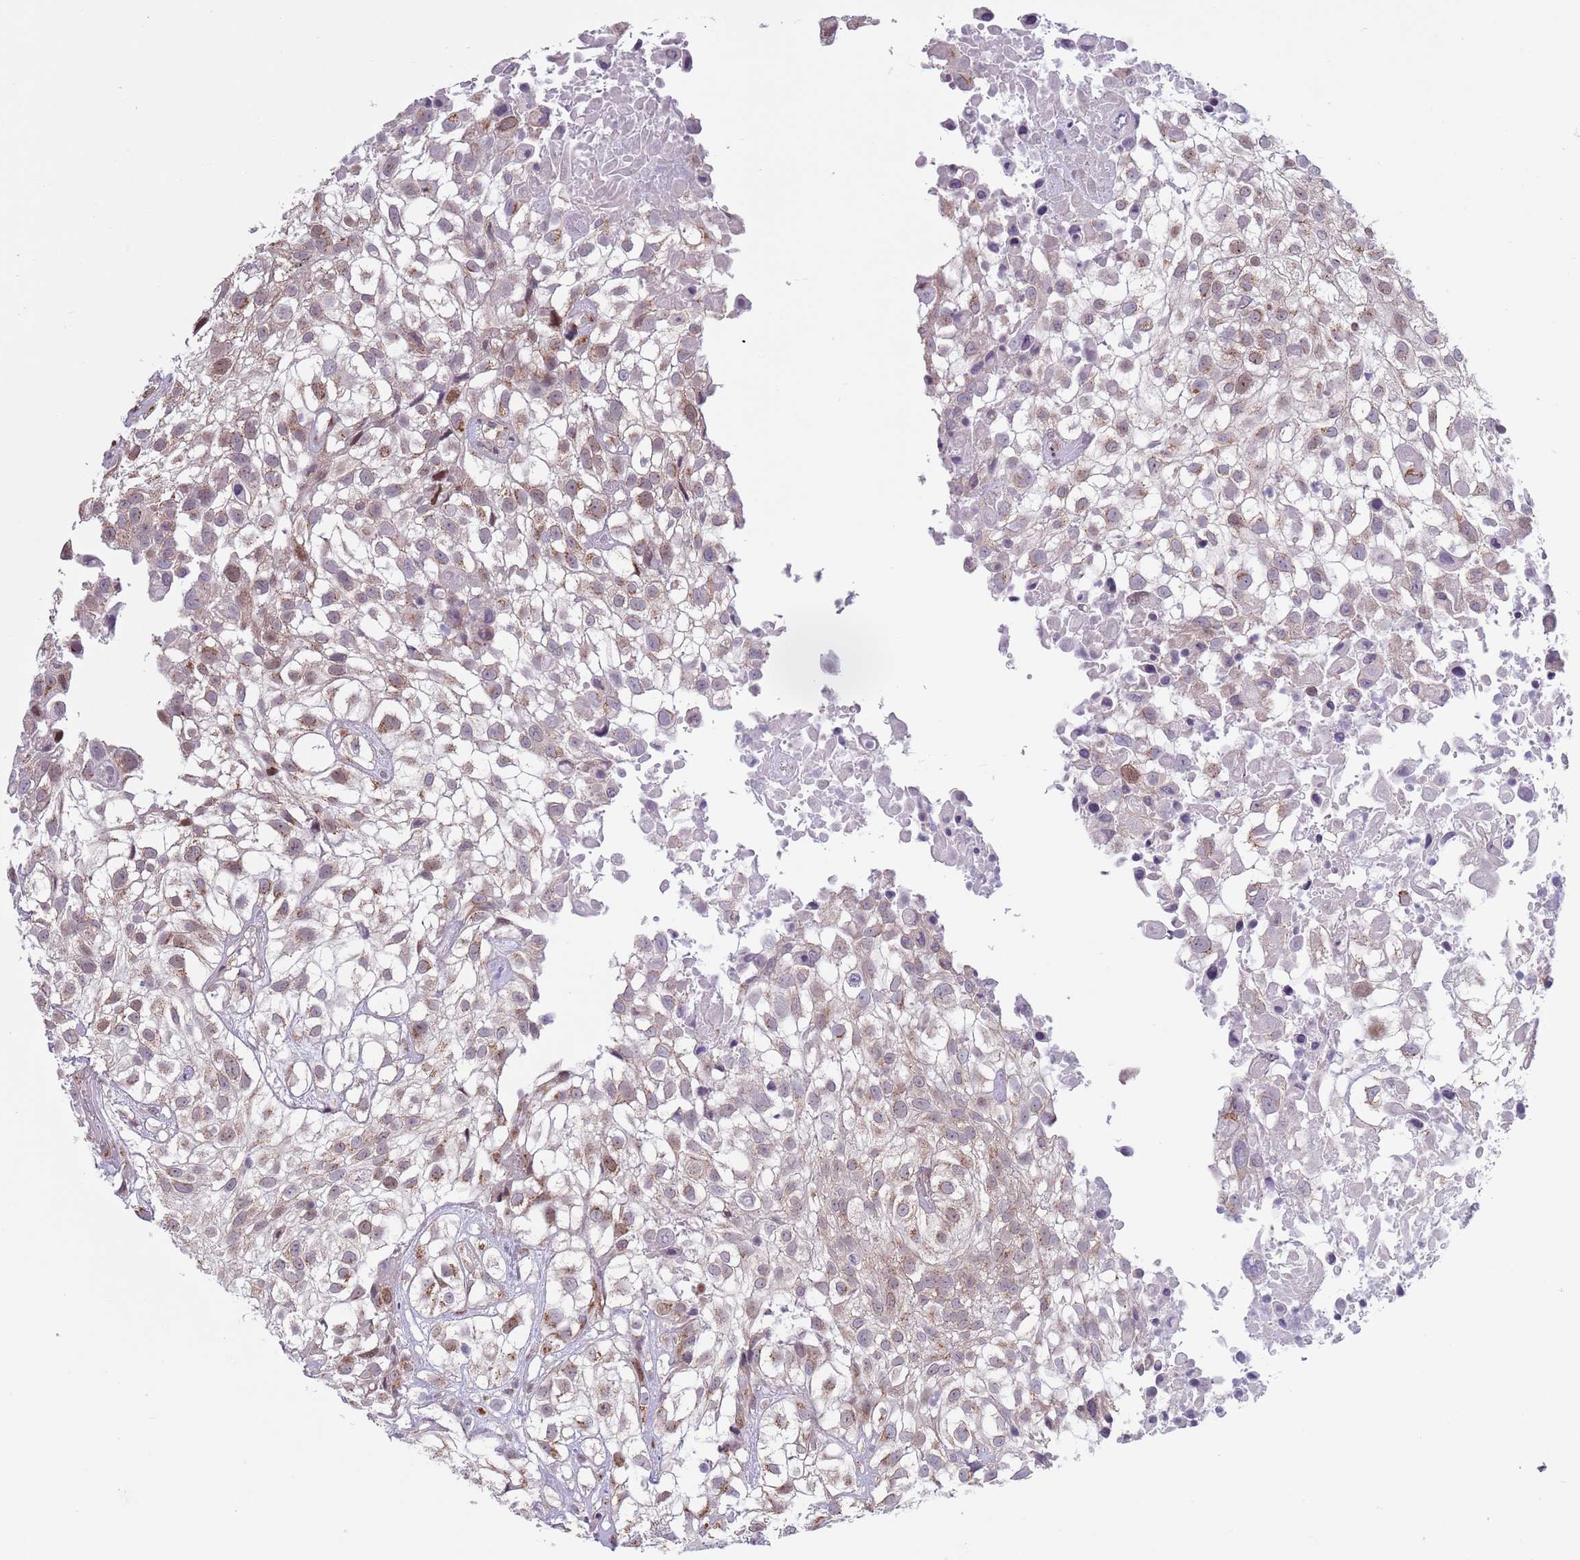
{"staining": {"intensity": "moderate", "quantity": "25%-75%", "location": "cytoplasmic/membranous"}, "tissue": "urothelial cancer", "cell_type": "Tumor cells", "image_type": "cancer", "snomed": [{"axis": "morphology", "description": "Urothelial carcinoma, High grade"}, {"axis": "topography", "description": "Urinary bladder"}], "caption": "Human urothelial cancer stained with a brown dye reveals moderate cytoplasmic/membranous positive positivity in approximately 25%-75% of tumor cells.", "gene": "ZKSCAN2", "patient": {"sex": "male", "age": 56}}